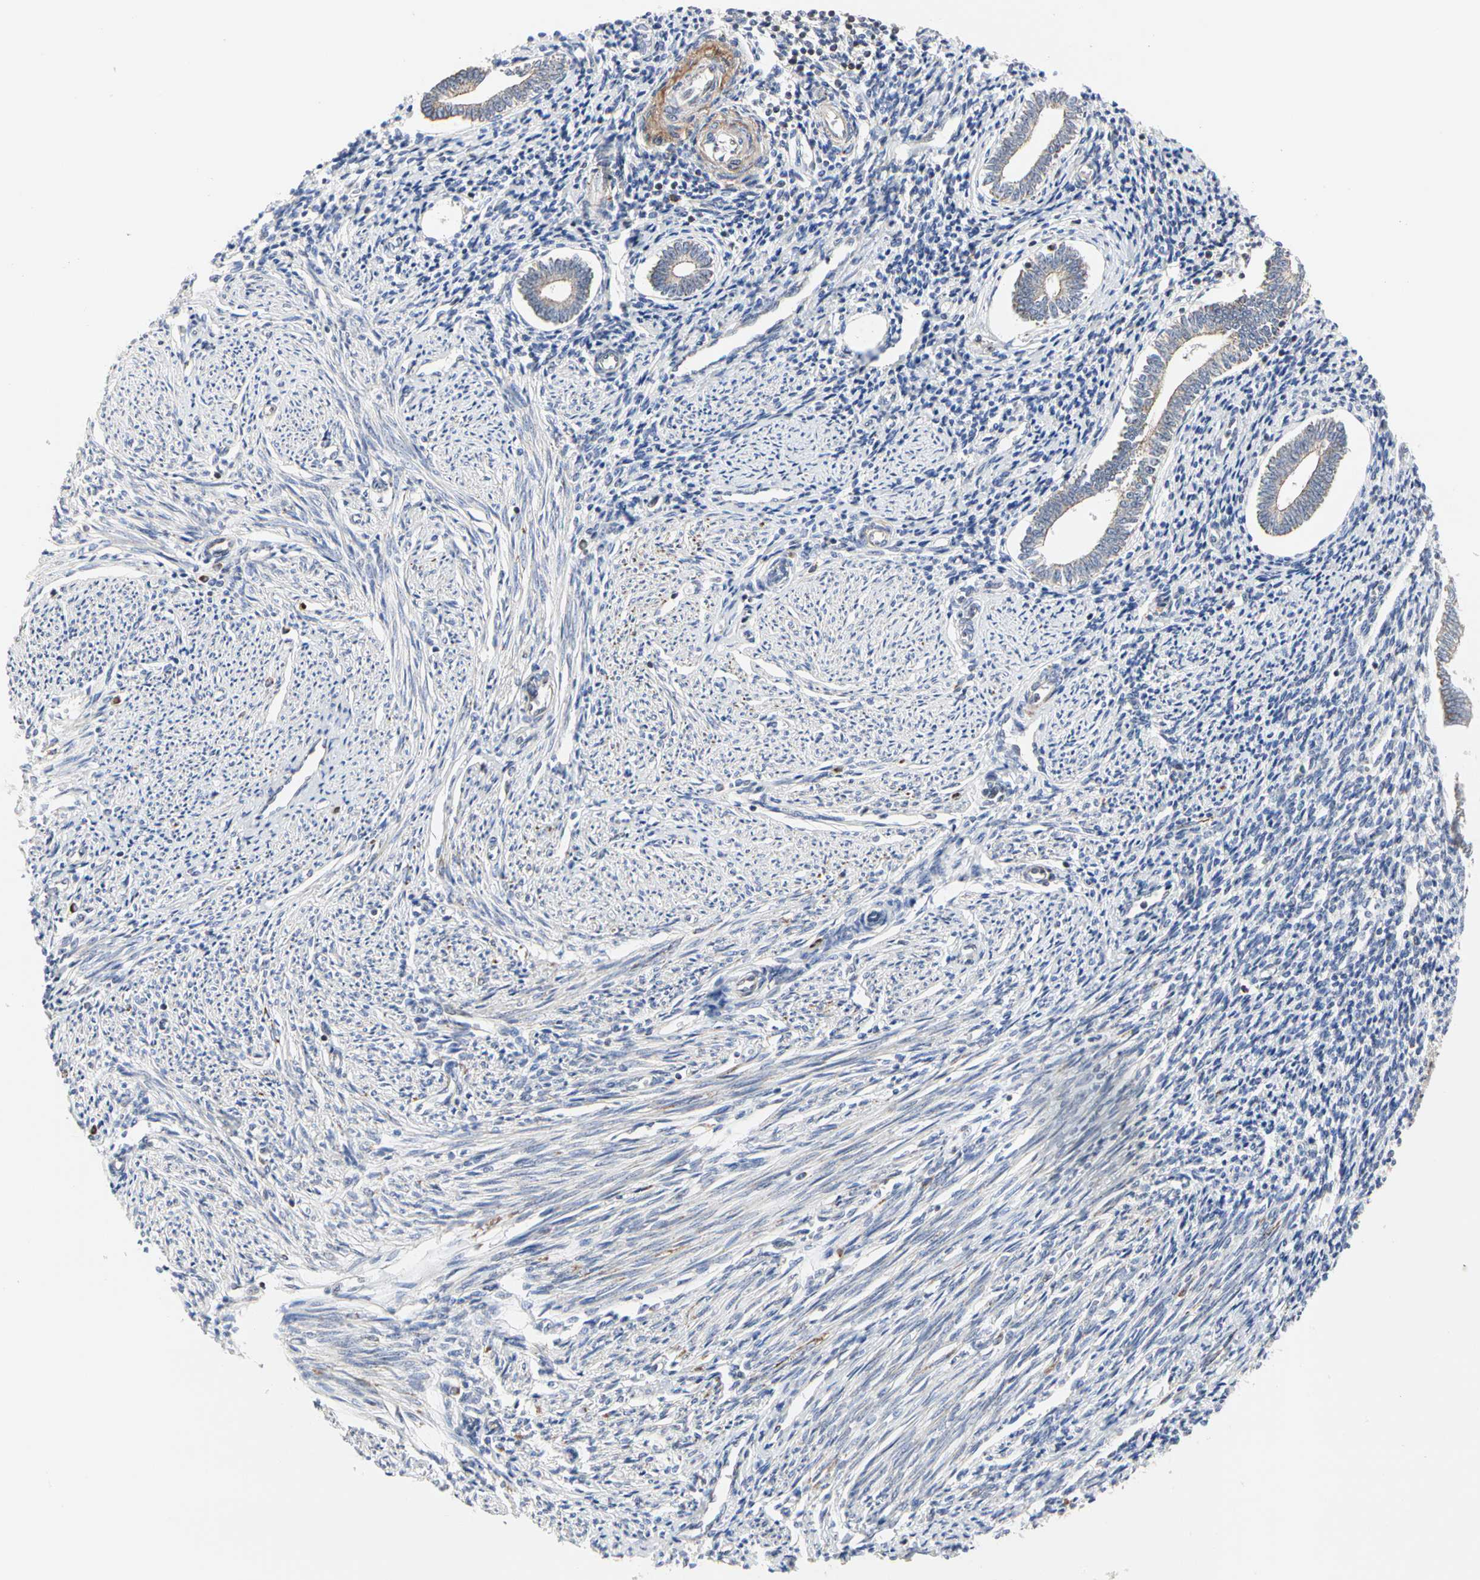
{"staining": {"intensity": "negative", "quantity": "none", "location": "none"}, "tissue": "endometrium", "cell_type": "Cells in endometrial stroma", "image_type": "normal", "snomed": [{"axis": "morphology", "description": "Normal tissue, NOS"}, {"axis": "topography", "description": "Endometrium"}], "caption": "DAB immunohistochemical staining of unremarkable human endometrium displays no significant staining in cells in endometrial stroma.", "gene": "TSKU", "patient": {"sex": "female", "age": 52}}